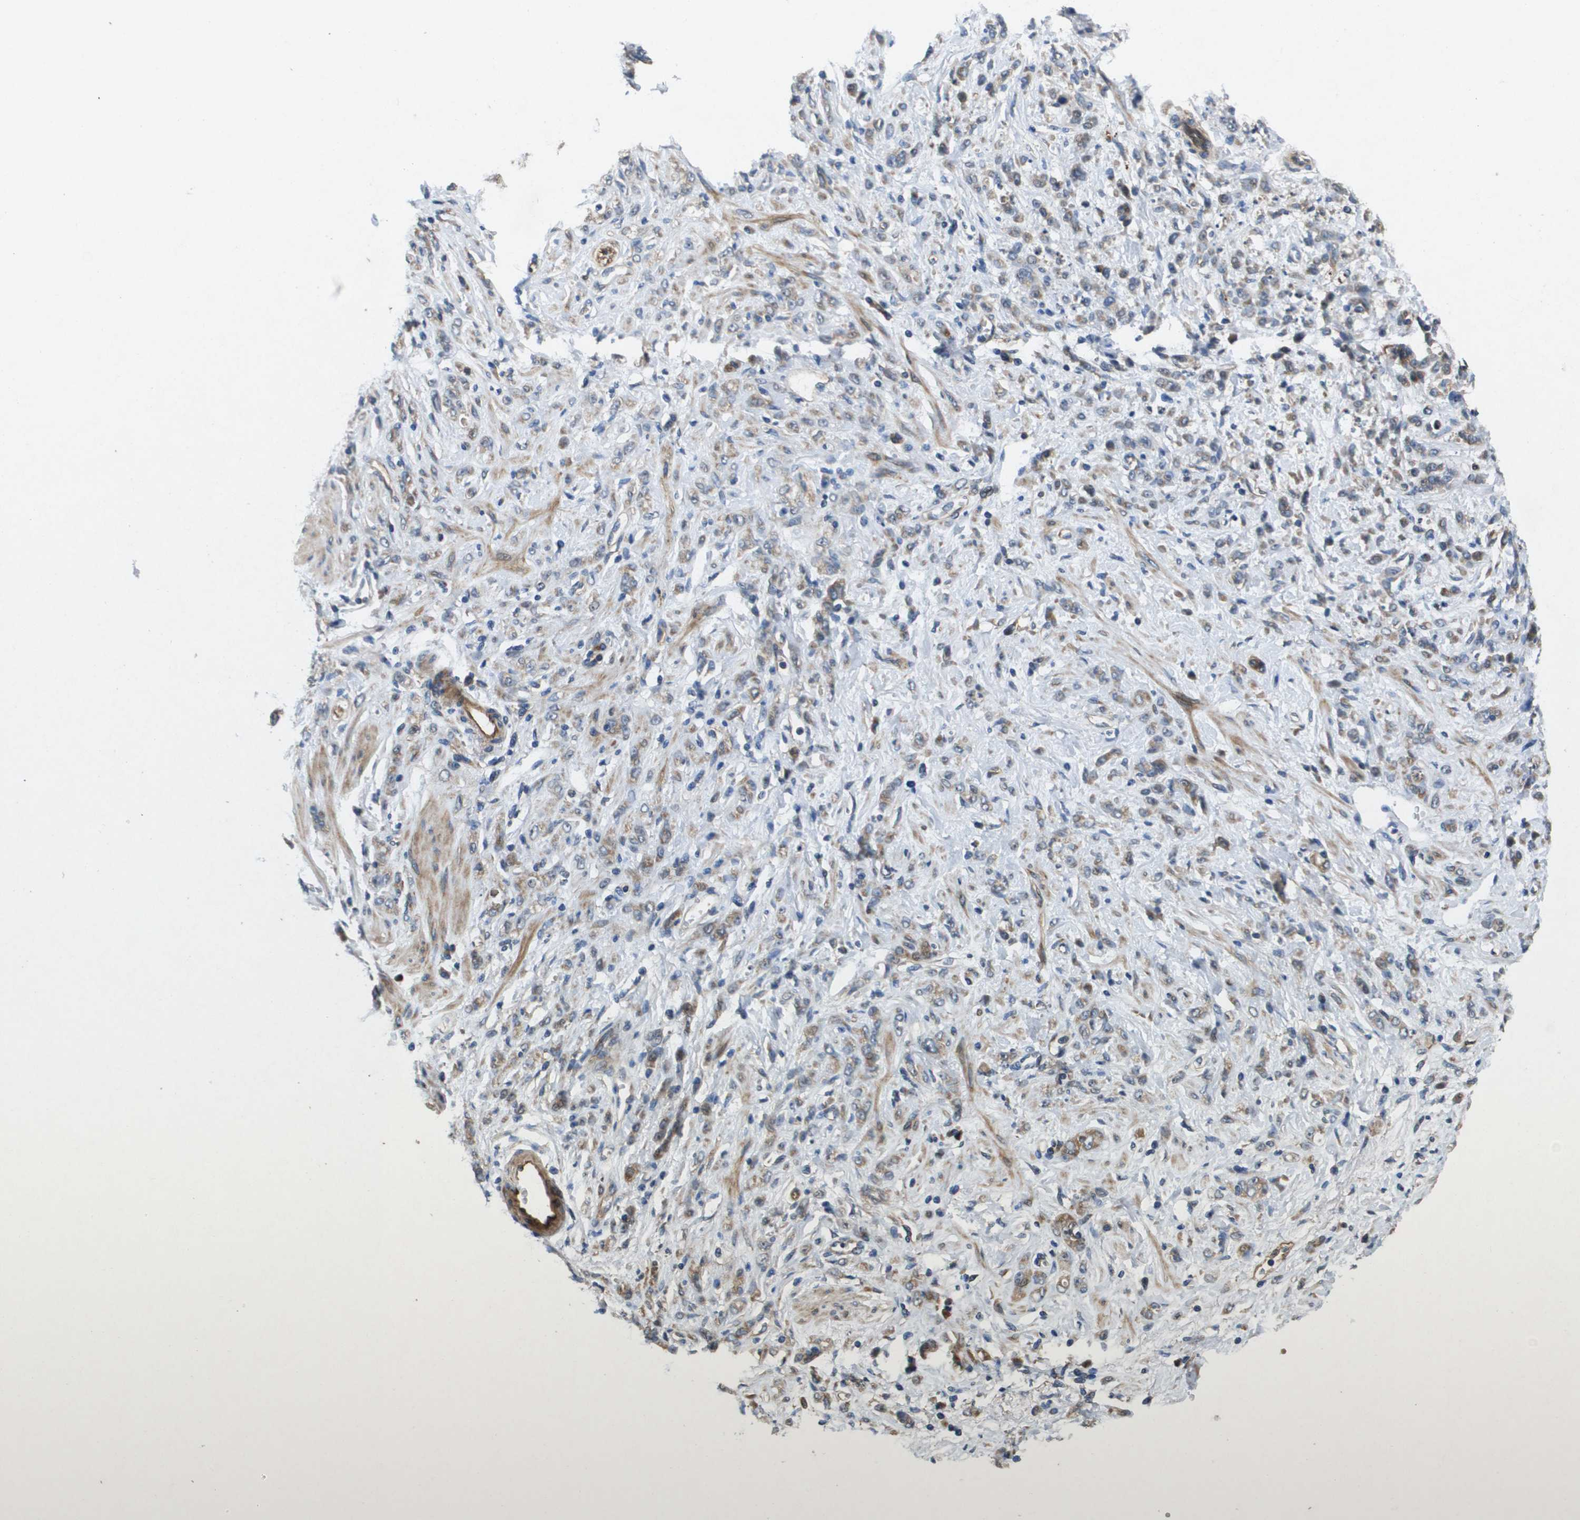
{"staining": {"intensity": "weak", "quantity": "25%-75%", "location": "cytoplasmic/membranous"}, "tissue": "stomach cancer", "cell_type": "Tumor cells", "image_type": "cancer", "snomed": [{"axis": "morphology", "description": "Normal tissue, NOS"}, {"axis": "morphology", "description": "Adenocarcinoma, NOS"}, {"axis": "topography", "description": "Stomach"}], "caption": "A brown stain highlights weak cytoplasmic/membranous expression of a protein in stomach cancer (adenocarcinoma) tumor cells. Immunohistochemistry stains the protein in brown and the nuclei are stained blue.", "gene": "ENTPD2", "patient": {"sex": "male", "age": 82}}